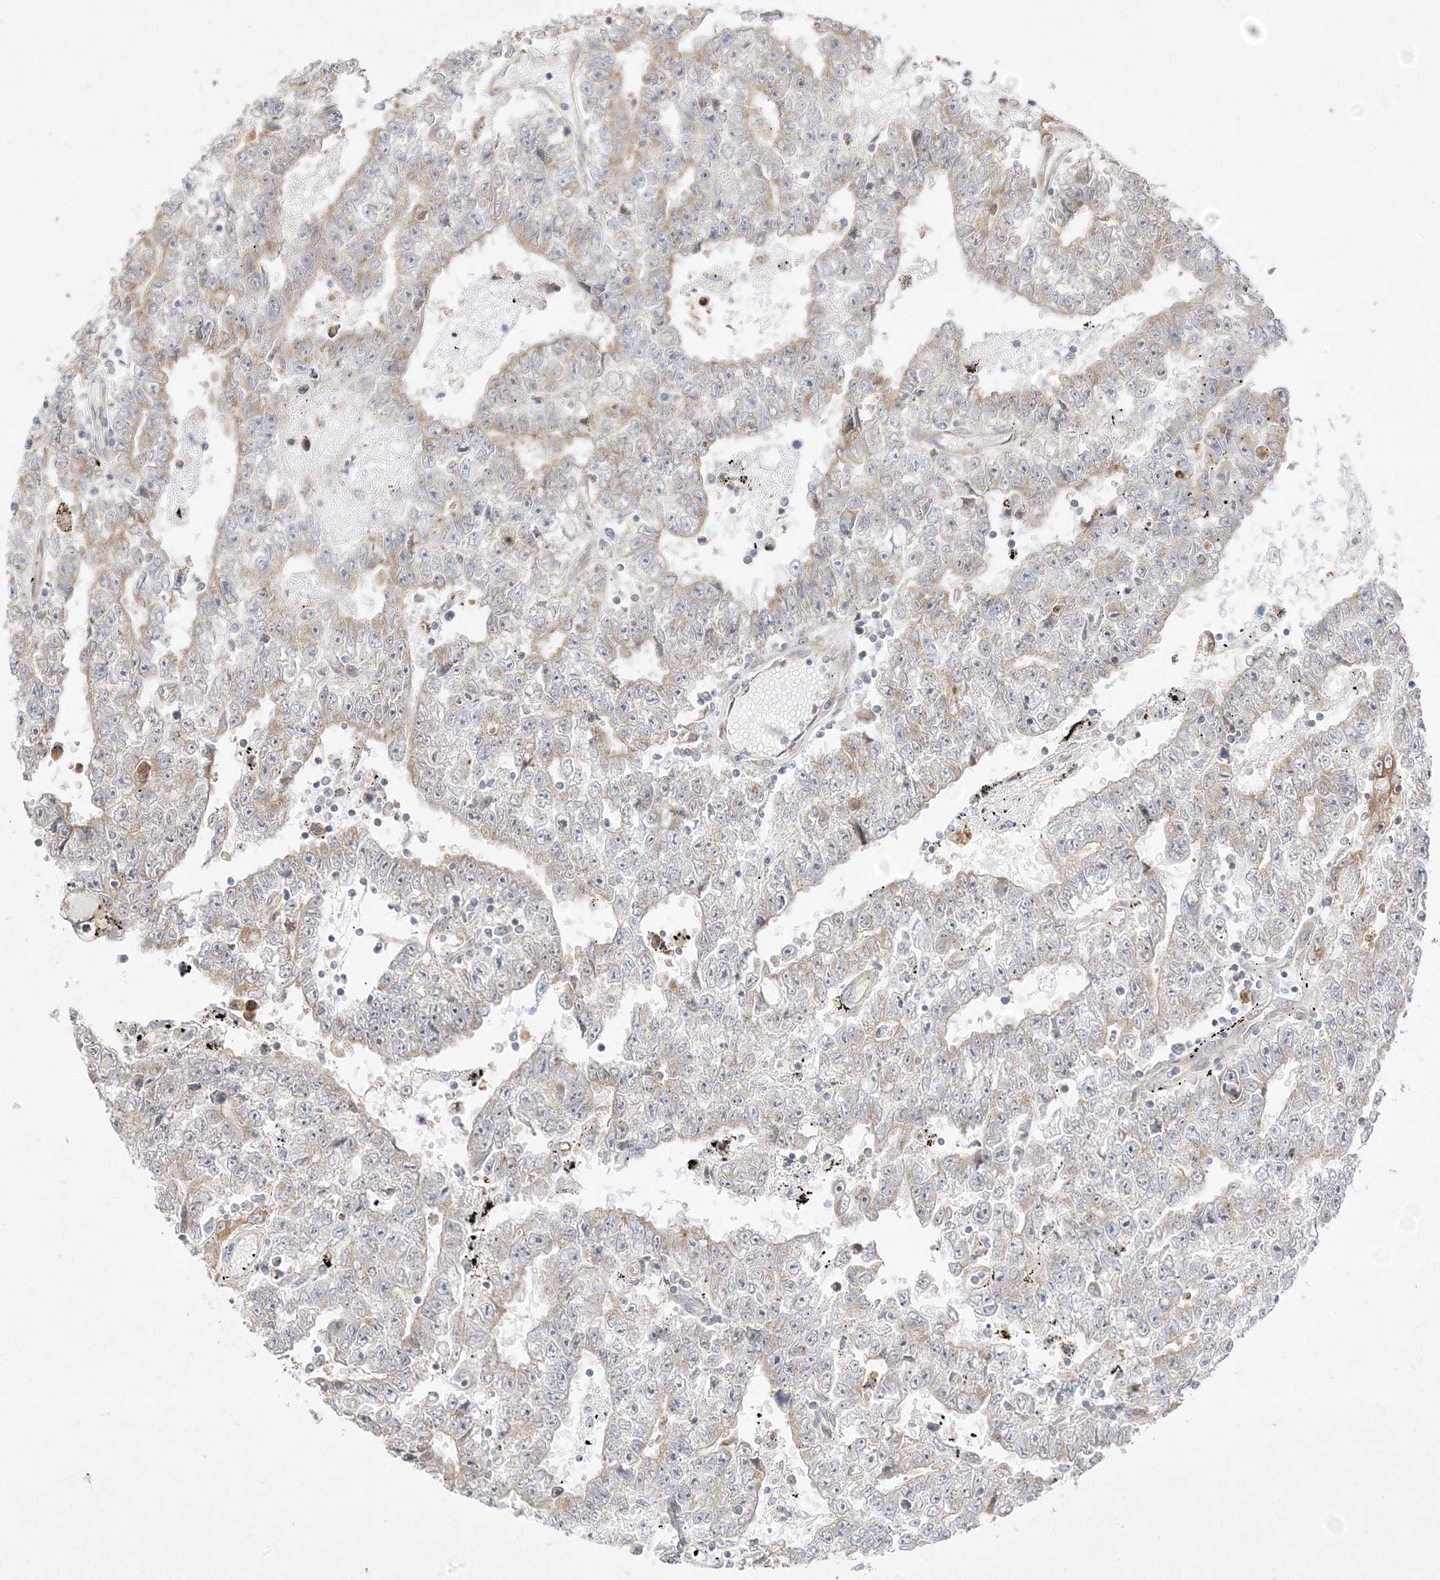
{"staining": {"intensity": "weak", "quantity": "25%-75%", "location": "cytoplasmic/membranous"}, "tissue": "testis cancer", "cell_type": "Tumor cells", "image_type": "cancer", "snomed": [{"axis": "morphology", "description": "Carcinoma, Embryonal, NOS"}, {"axis": "topography", "description": "Testis"}], "caption": "Immunohistochemistry (IHC) (DAB) staining of embryonal carcinoma (testis) exhibits weak cytoplasmic/membranous protein positivity in about 25%-75% of tumor cells.", "gene": "C2CD2", "patient": {"sex": "male", "age": 25}}